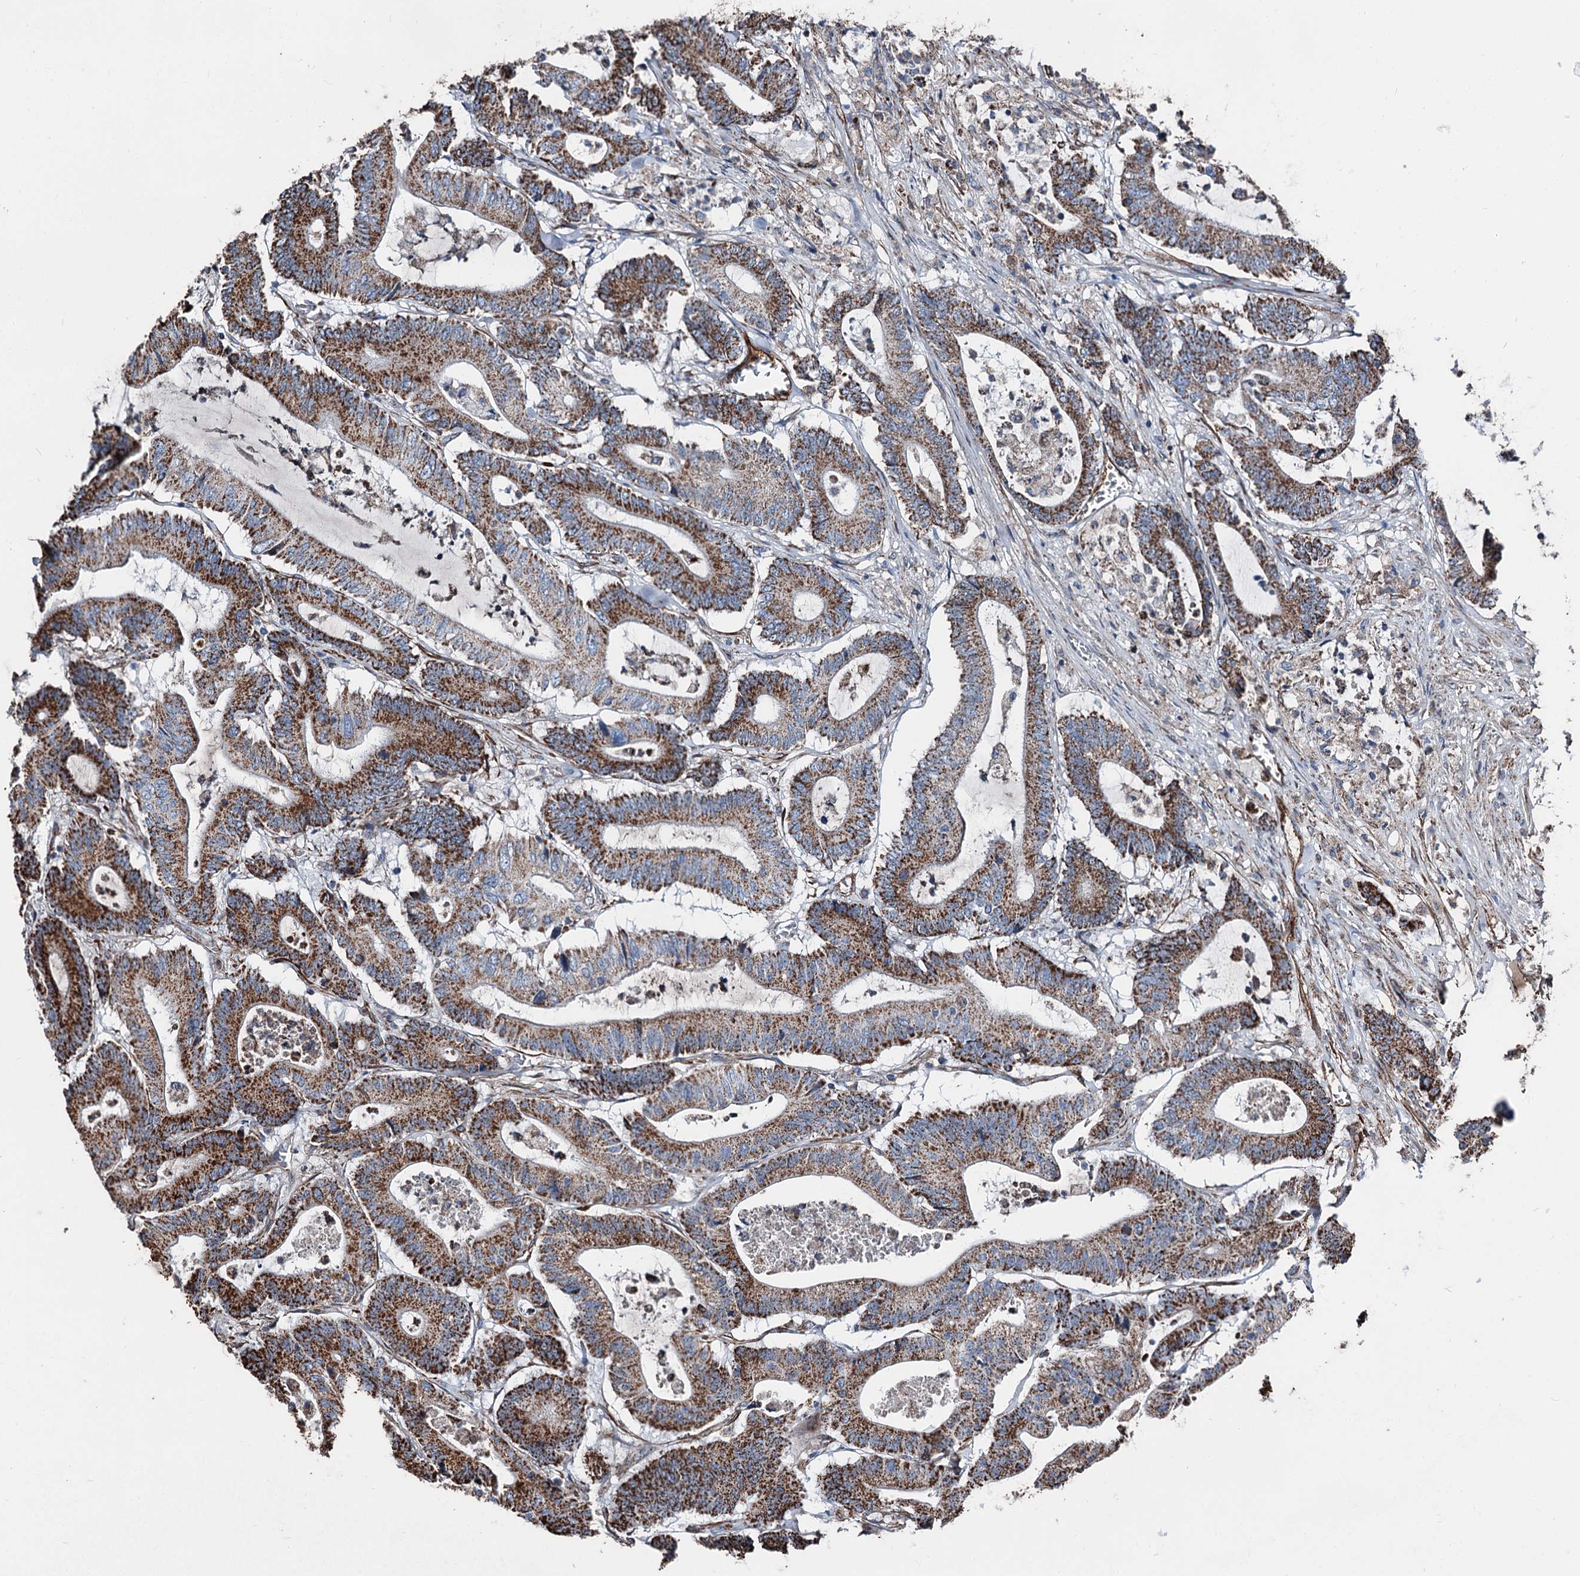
{"staining": {"intensity": "strong", "quantity": ">75%", "location": "cytoplasmic/membranous"}, "tissue": "colorectal cancer", "cell_type": "Tumor cells", "image_type": "cancer", "snomed": [{"axis": "morphology", "description": "Adenocarcinoma, NOS"}, {"axis": "topography", "description": "Colon"}], "caption": "Immunohistochemical staining of colorectal cancer reveals high levels of strong cytoplasmic/membranous positivity in about >75% of tumor cells.", "gene": "DDIAS", "patient": {"sex": "female", "age": 84}}